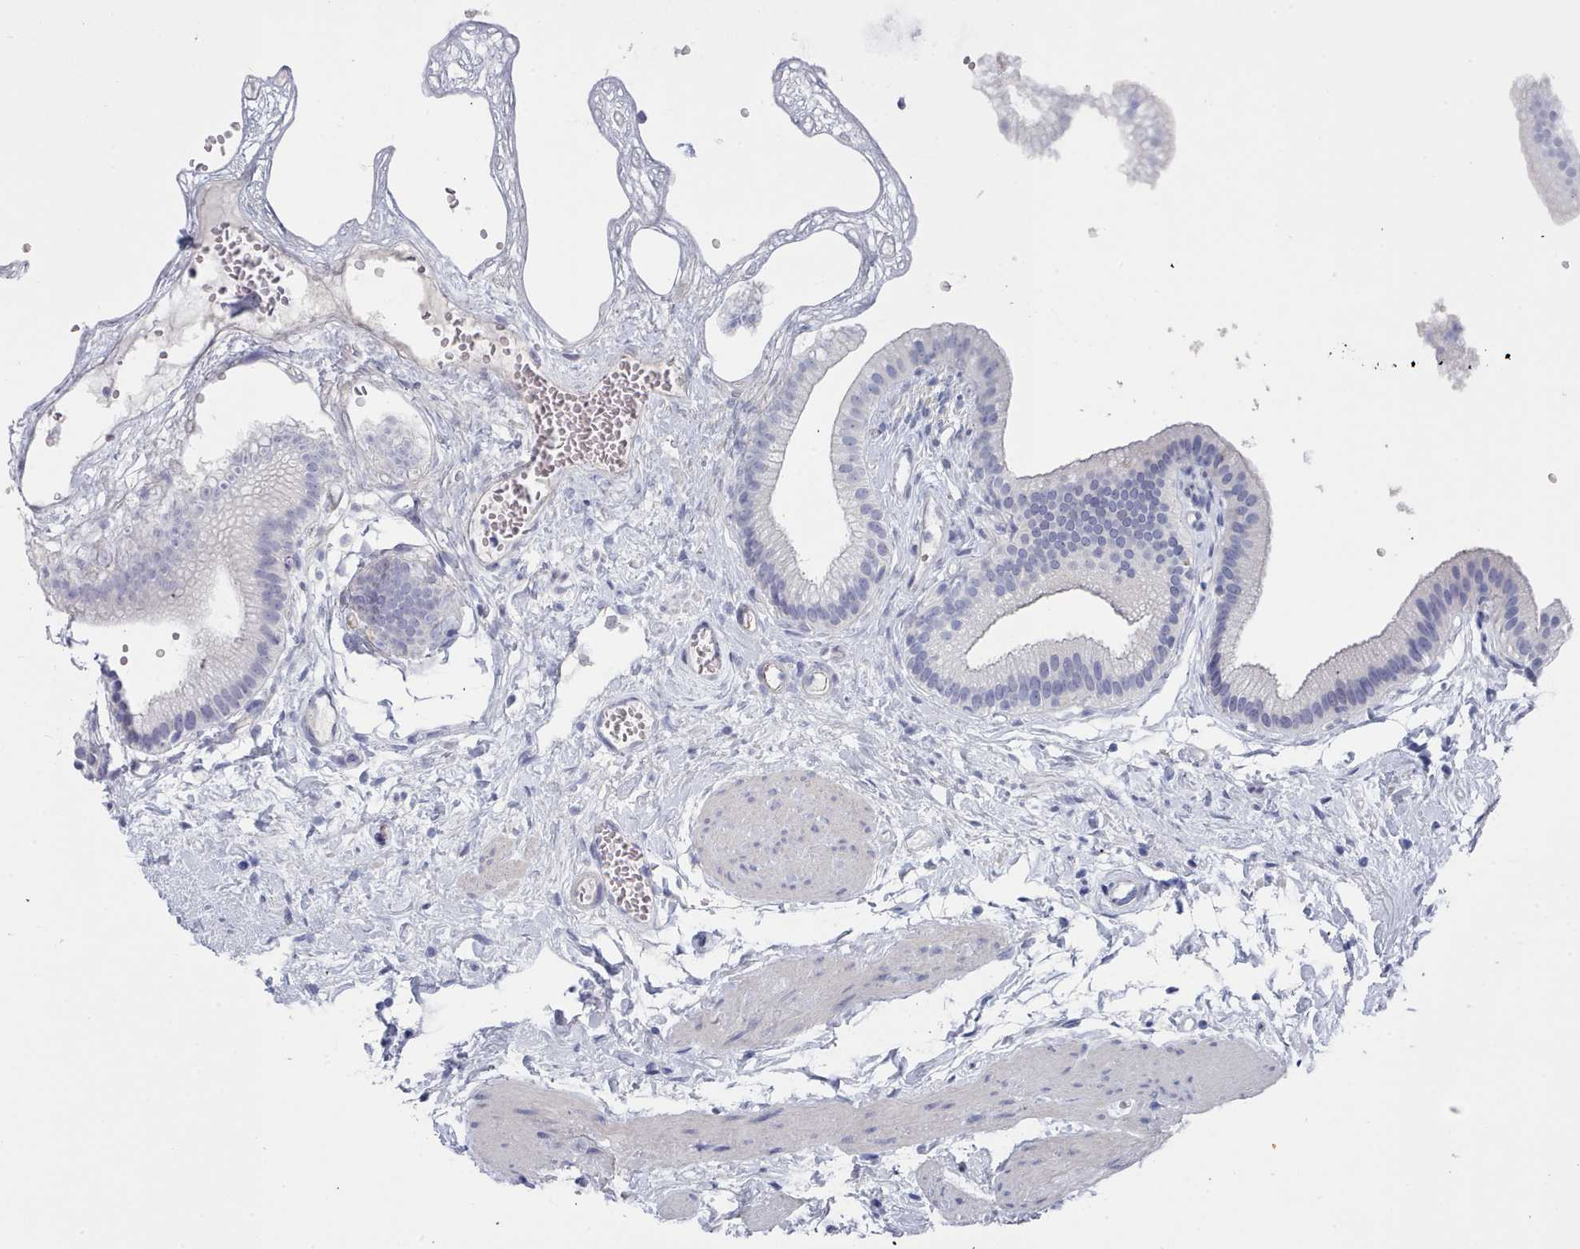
{"staining": {"intensity": "weak", "quantity": "<25%", "location": "cytoplasmic/membranous"}, "tissue": "gallbladder", "cell_type": "Glandular cells", "image_type": "normal", "snomed": [{"axis": "morphology", "description": "Normal tissue, NOS"}, {"axis": "topography", "description": "Gallbladder"}], "caption": "IHC photomicrograph of unremarkable gallbladder: gallbladder stained with DAB (3,3'-diaminobenzidine) displays no significant protein positivity in glandular cells.", "gene": "ENSG00000285188", "patient": {"sex": "female", "age": 54}}